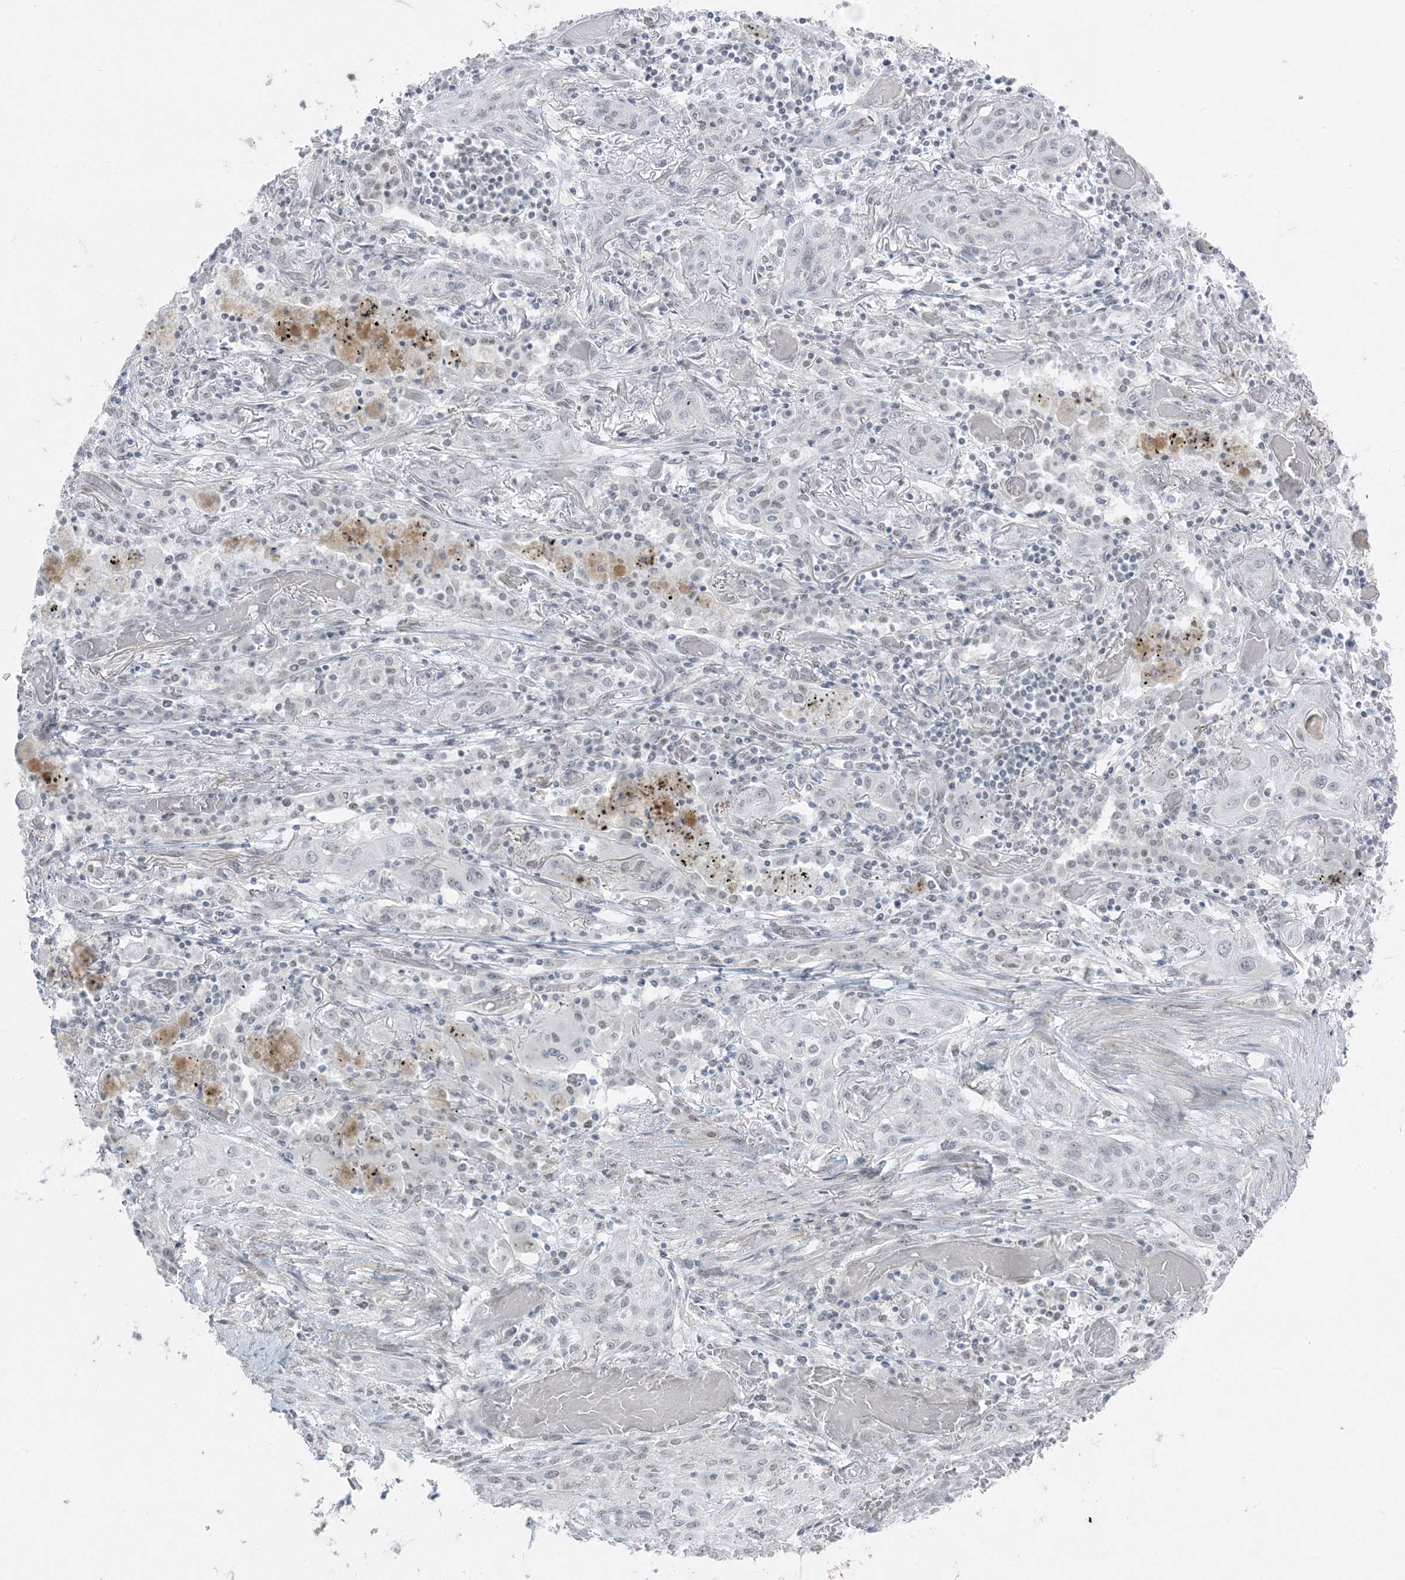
{"staining": {"intensity": "negative", "quantity": "none", "location": "none"}, "tissue": "lung cancer", "cell_type": "Tumor cells", "image_type": "cancer", "snomed": [{"axis": "morphology", "description": "Squamous cell carcinoma, NOS"}, {"axis": "topography", "description": "Lung"}], "caption": "This photomicrograph is of squamous cell carcinoma (lung) stained with immunohistochemistry (IHC) to label a protein in brown with the nuclei are counter-stained blue. There is no expression in tumor cells. (DAB (3,3'-diaminobenzidine) immunohistochemistry with hematoxylin counter stain).", "gene": "ZNF787", "patient": {"sex": "female", "age": 47}}